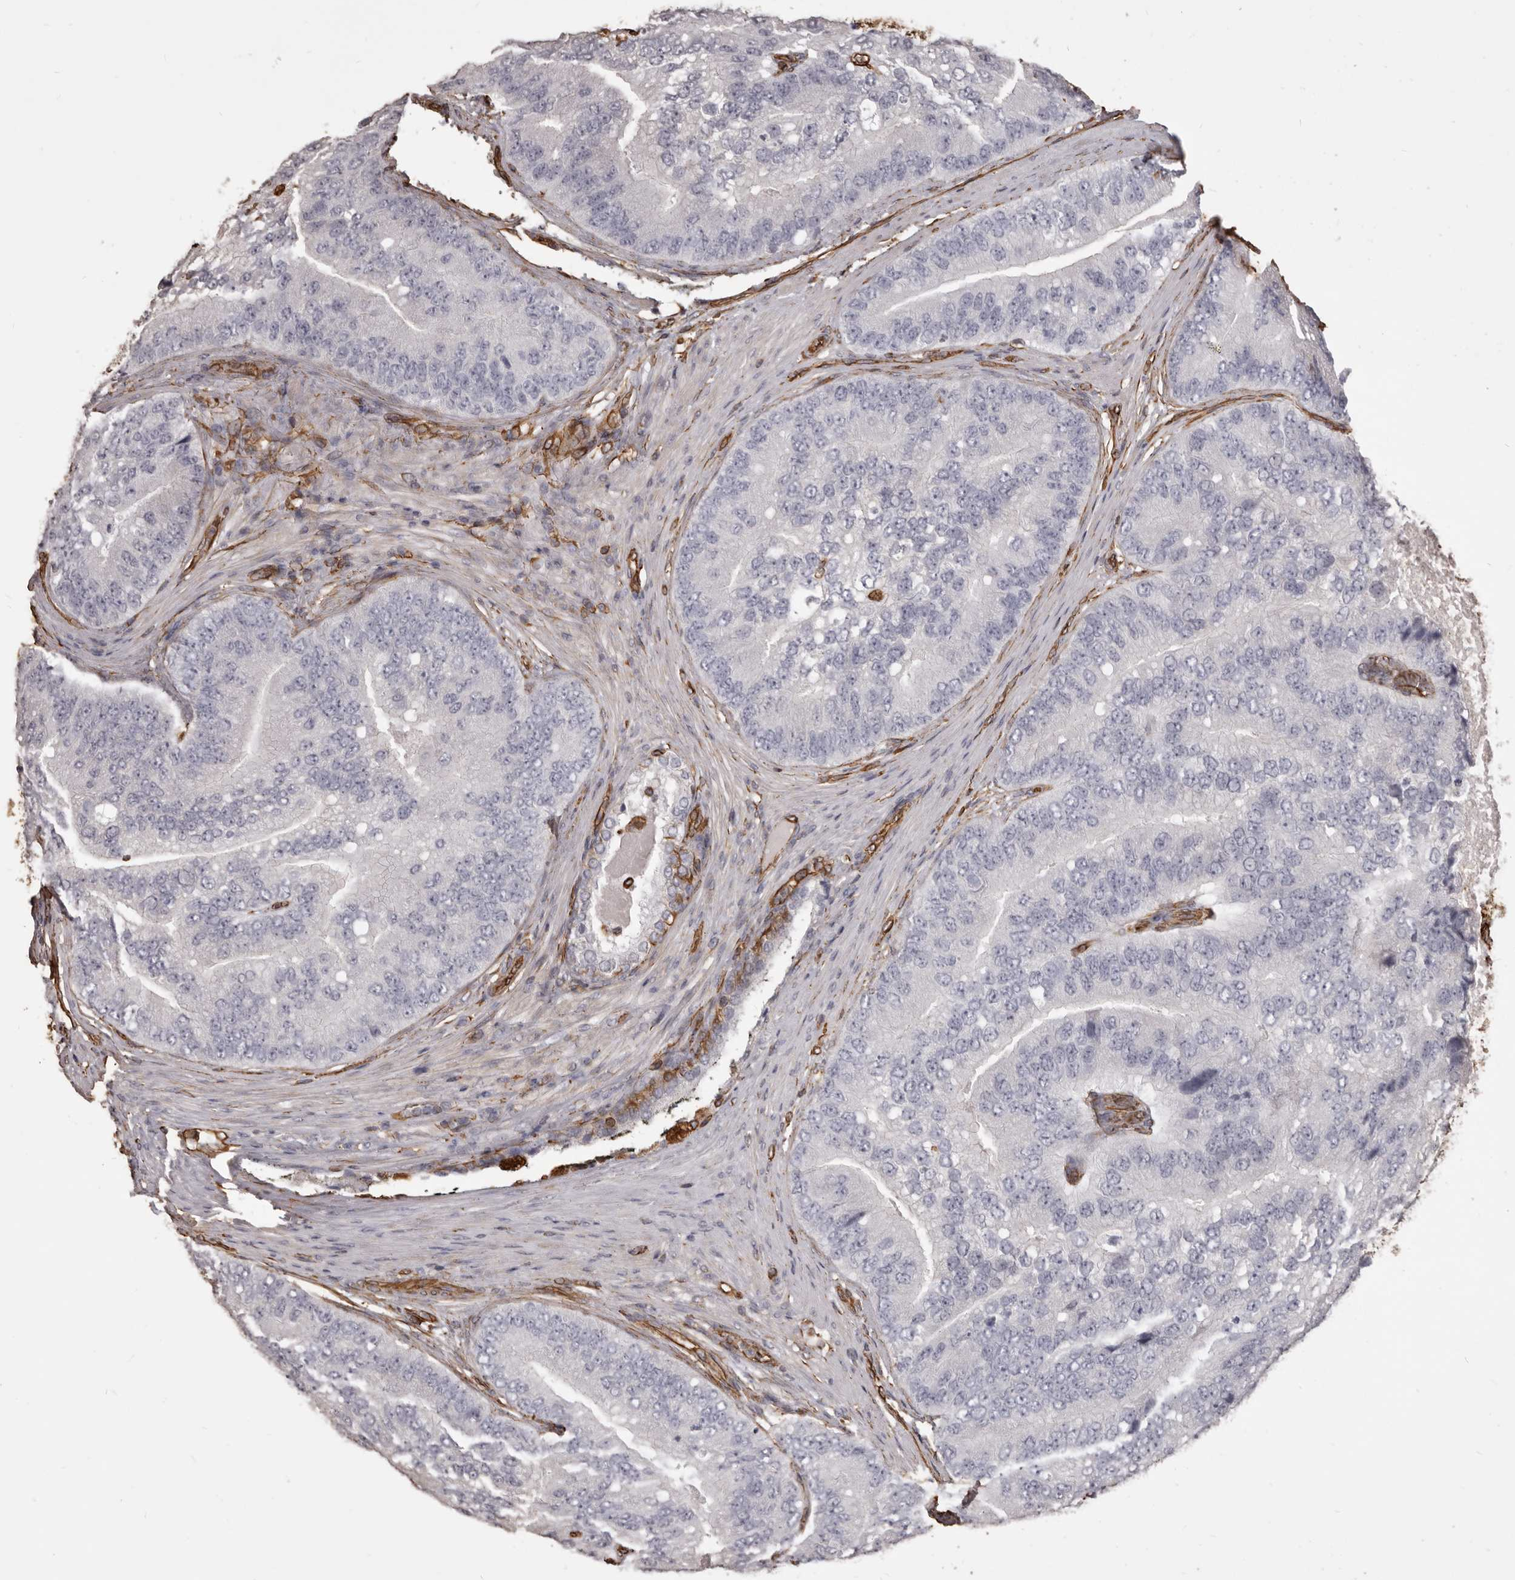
{"staining": {"intensity": "negative", "quantity": "none", "location": "none"}, "tissue": "prostate cancer", "cell_type": "Tumor cells", "image_type": "cancer", "snomed": [{"axis": "morphology", "description": "Adenocarcinoma, High grade"}, {"axis": "topography", "description": "Prostate"}], "caption": "Prostate cancer was stained to show a protein in brown. There is no significant positivity in tumor cells.", "gene": "MTURN", "patient": {"sex": "male", "age": 70}}